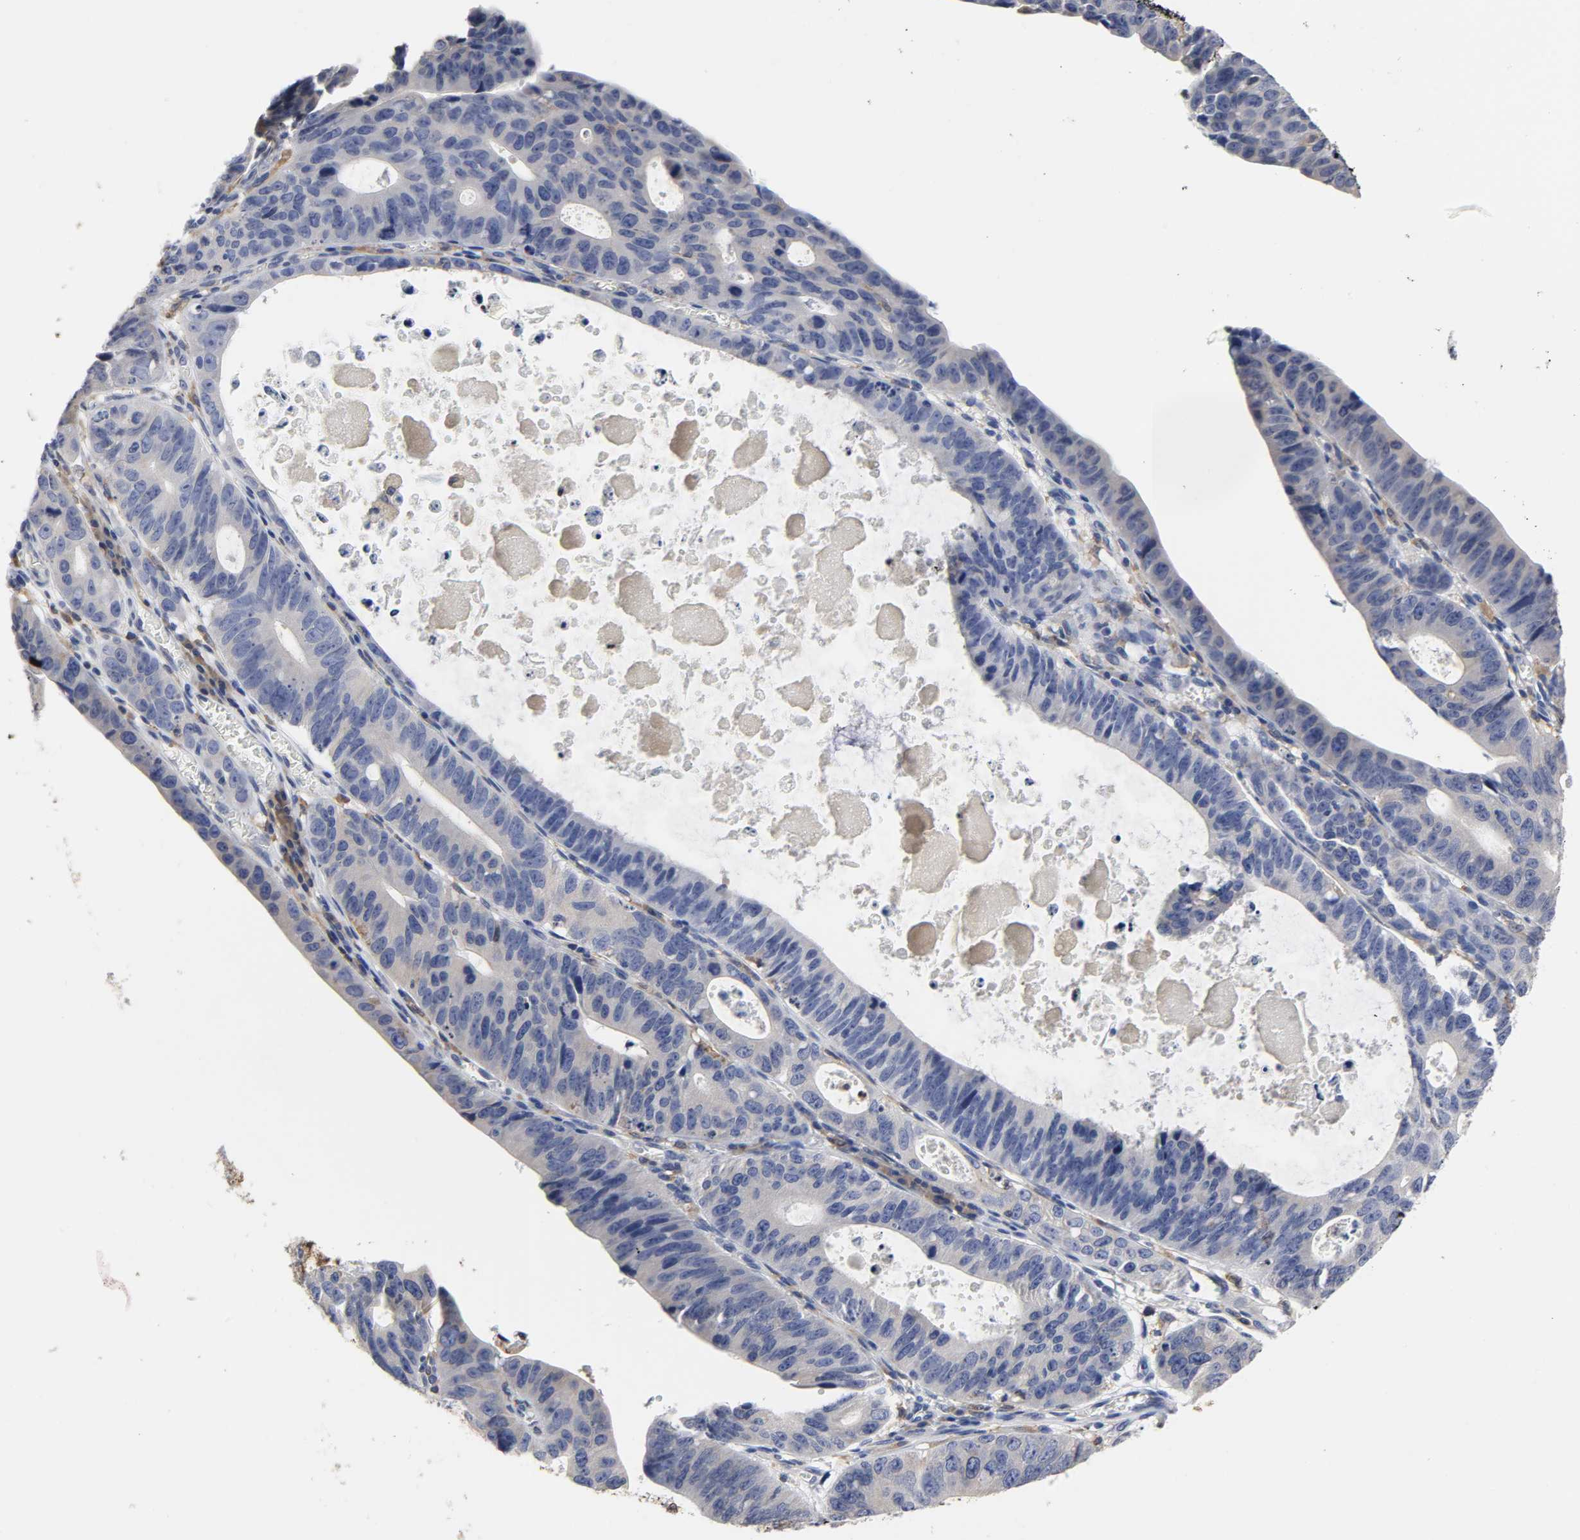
{"staining": {"intensity": "negative", "quantity": "none", "location": "none"}, "tissue": "stomach cancer", "cell_type": "Tumor cells", "image_type": "cancer", "snomed": [{"axis": "morphology", "description": "Adenocarcinoma, NOS"}, {"axis": "topography", "description": "Stomach"}], "caption": "This is an immunohistochemistry (IHC) image of human stomach cancer (adenocarcinoma). There is no expression in tumor cells.", "gene": "HCK", "patient": {"sex": "male", "age": 59}}